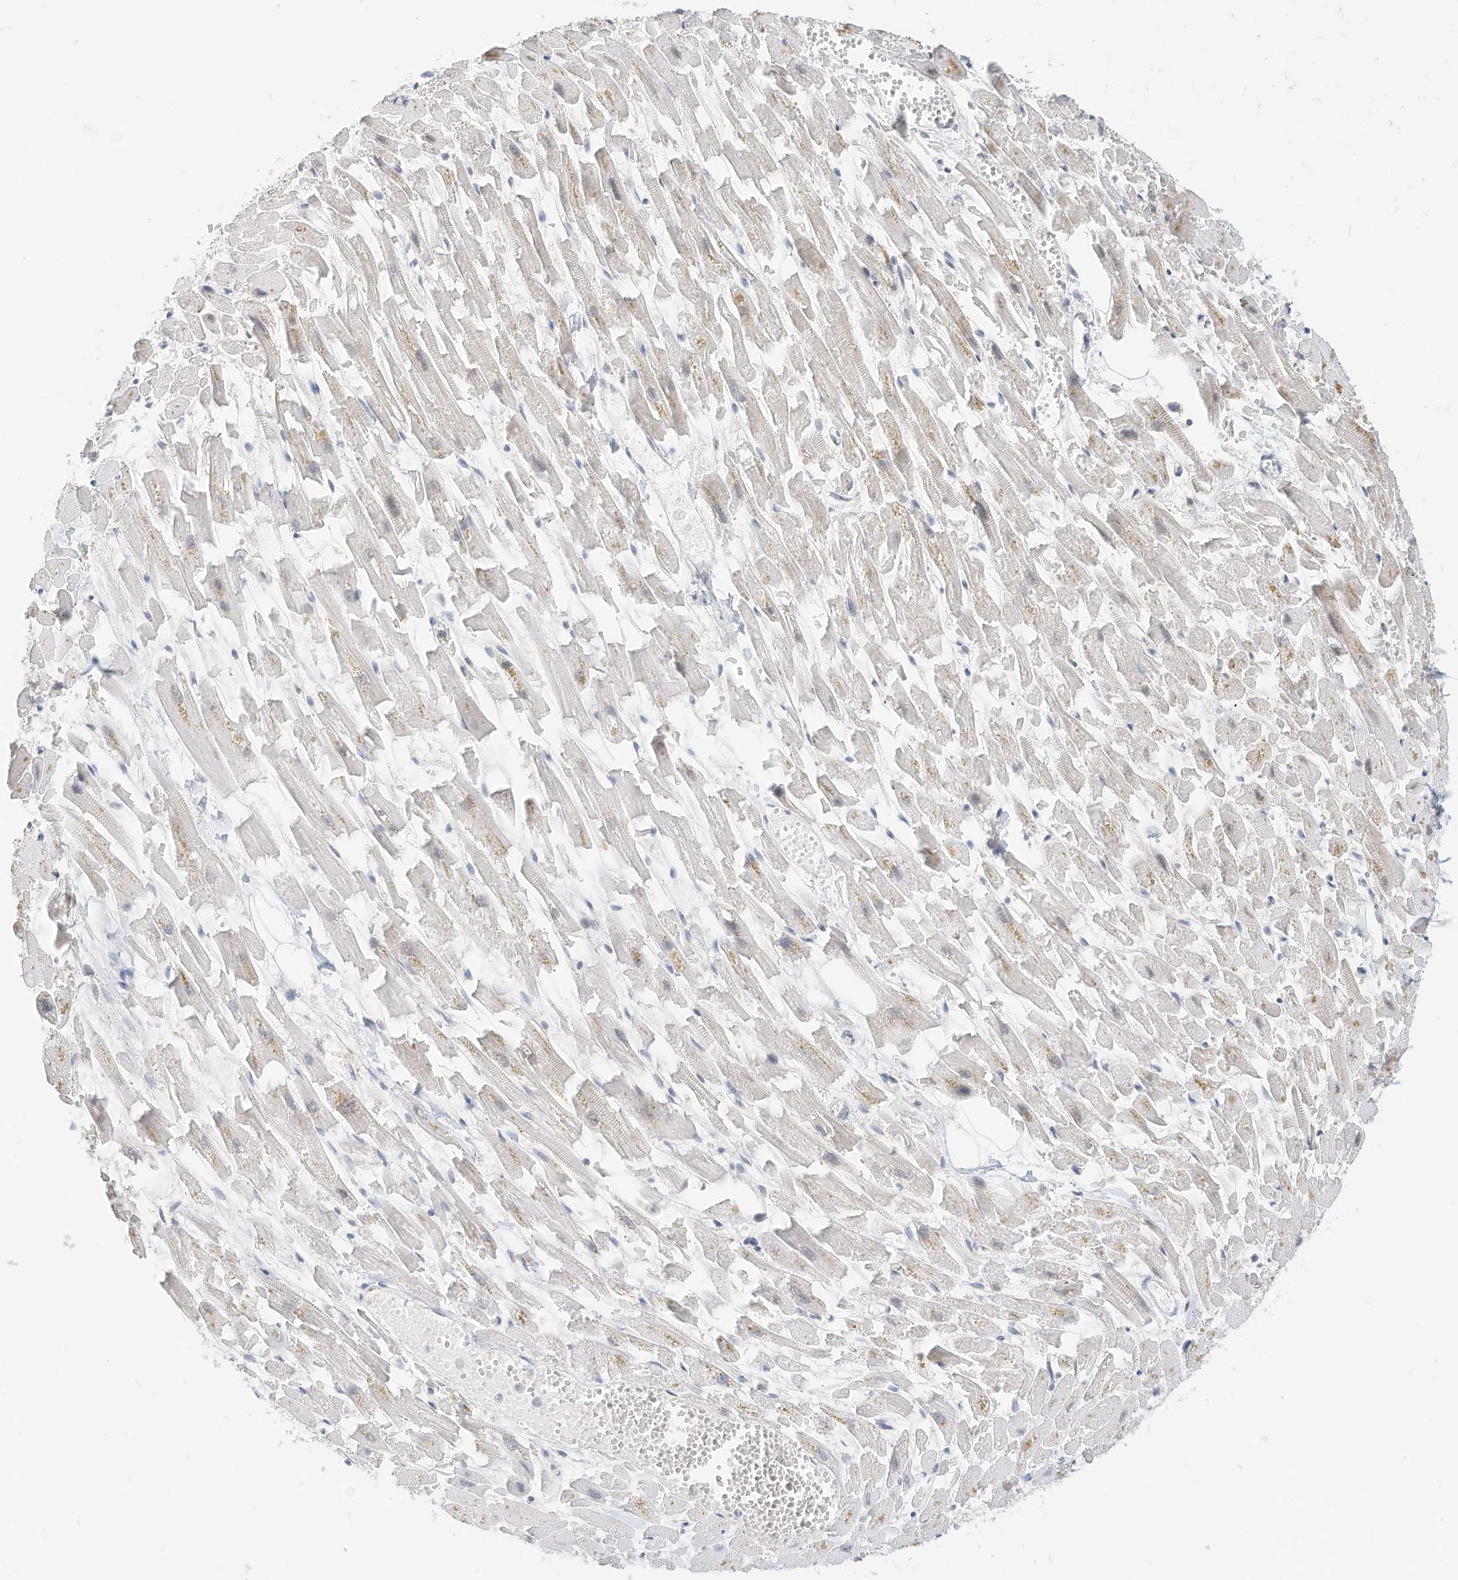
{"staining": {"intensity": "negative", "quantity": "none", "location": "none"}, "tissue": "heart muscle", "cell_type": "Cardiomyocytes", "image_type": "normal", "snomed": [{"axis": "morphology", "description": "Normal tissue, NOS"}, {"axis": "topography", "description": "Heart"}], "caption": "The immunohistochemistry image has no significant positivity in cardiomyocytes of heart muscle. (DAB IHC, high magnification).", "gene": "OGT", "patient": {"sex": "female", "age": 64}}